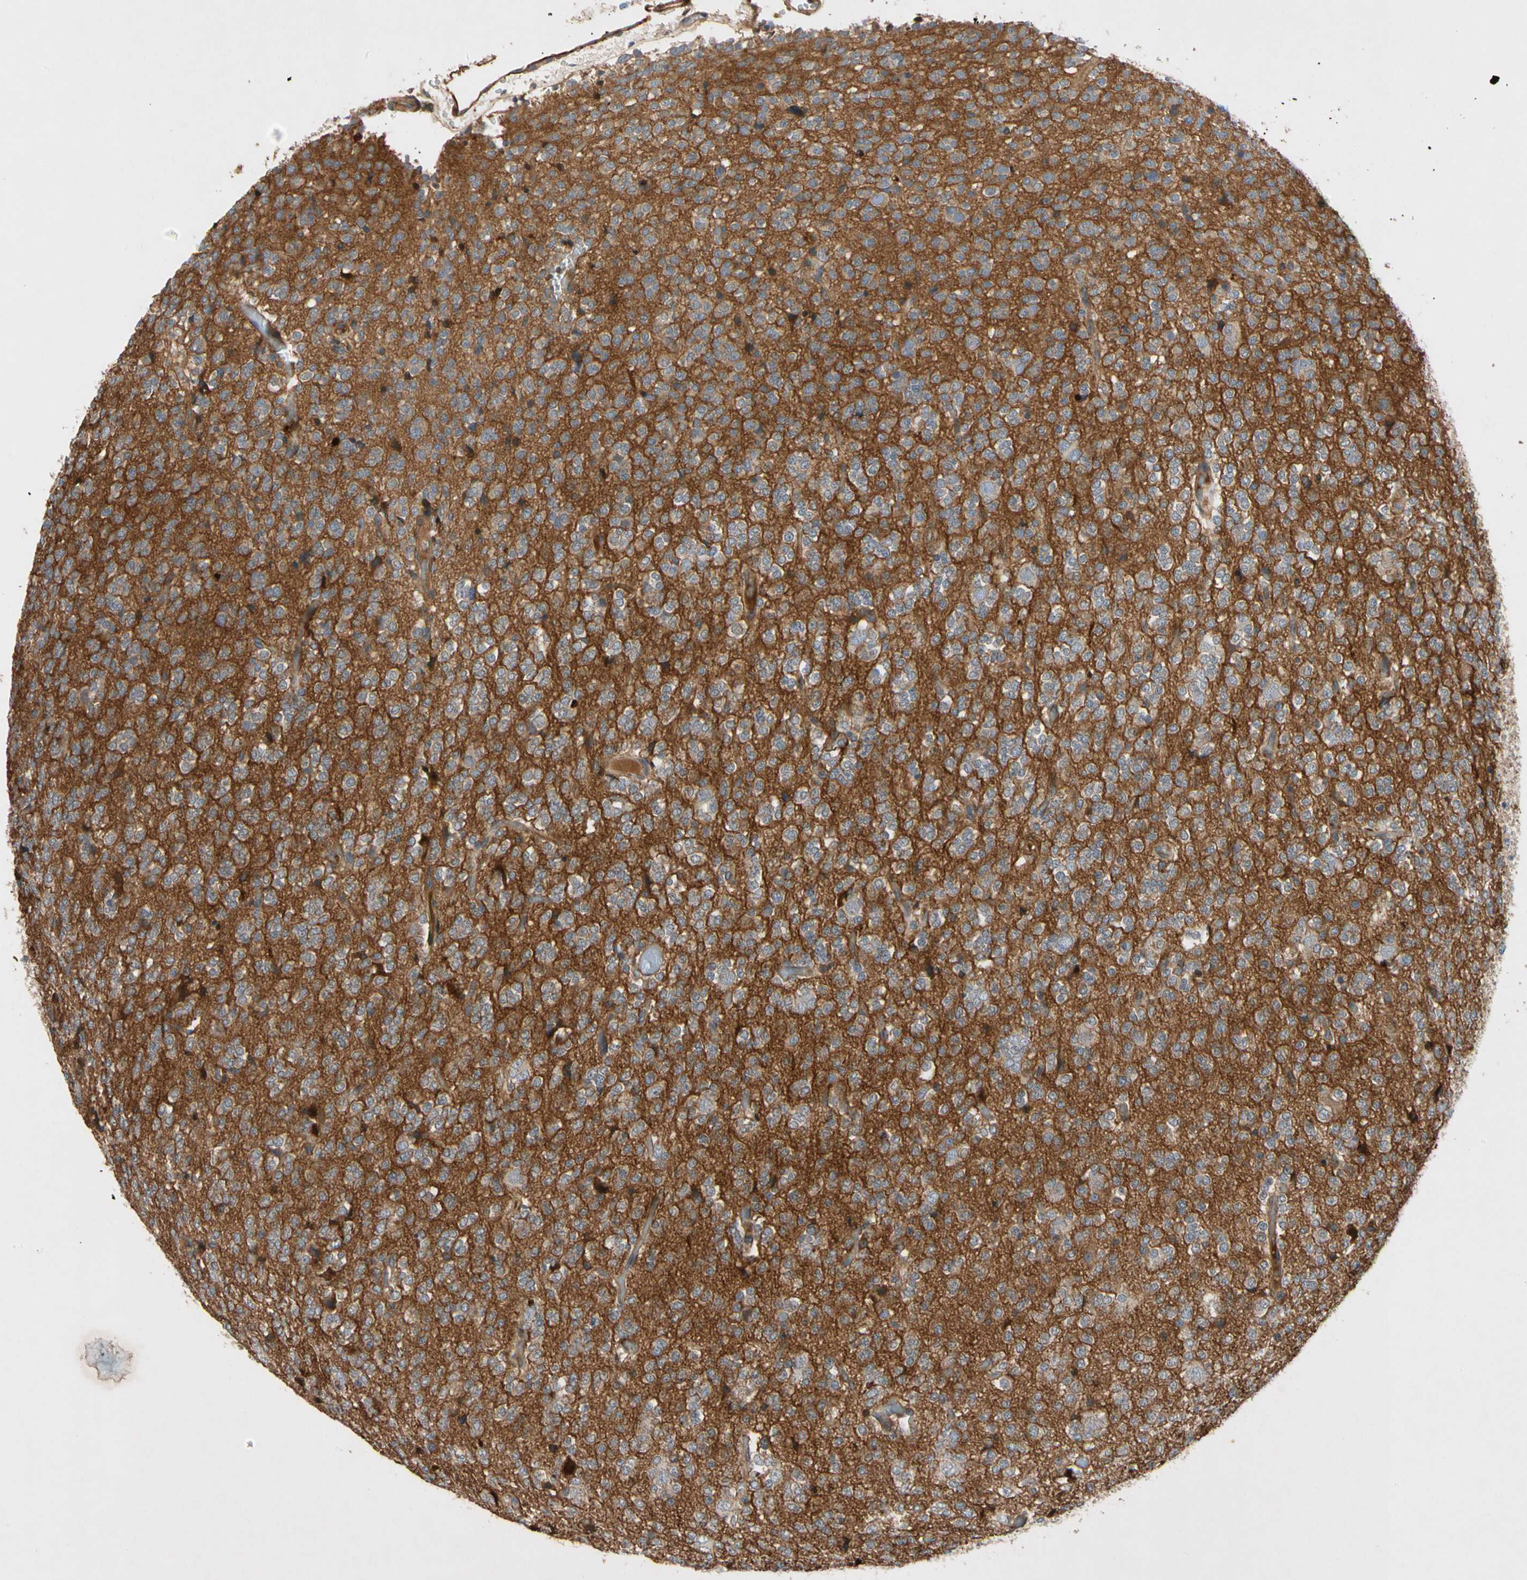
{"staining": {"intensity": "negative", "quantity": "none", "location": "none"}, "tissue": "glioma", "cell_type": "Tumor cells", "image_type": "cancer", "snomed": [{"axis": "morphology", "description": "Glioma, malignant, Low grade"}, {"axis": "topography", "description": "Brain"}], "caption": "Glioma stained for a protein using IHC displays no staining tumor cells.", "gene": "CRTAC1", "patient": {"sex": "male", "age": 38}}